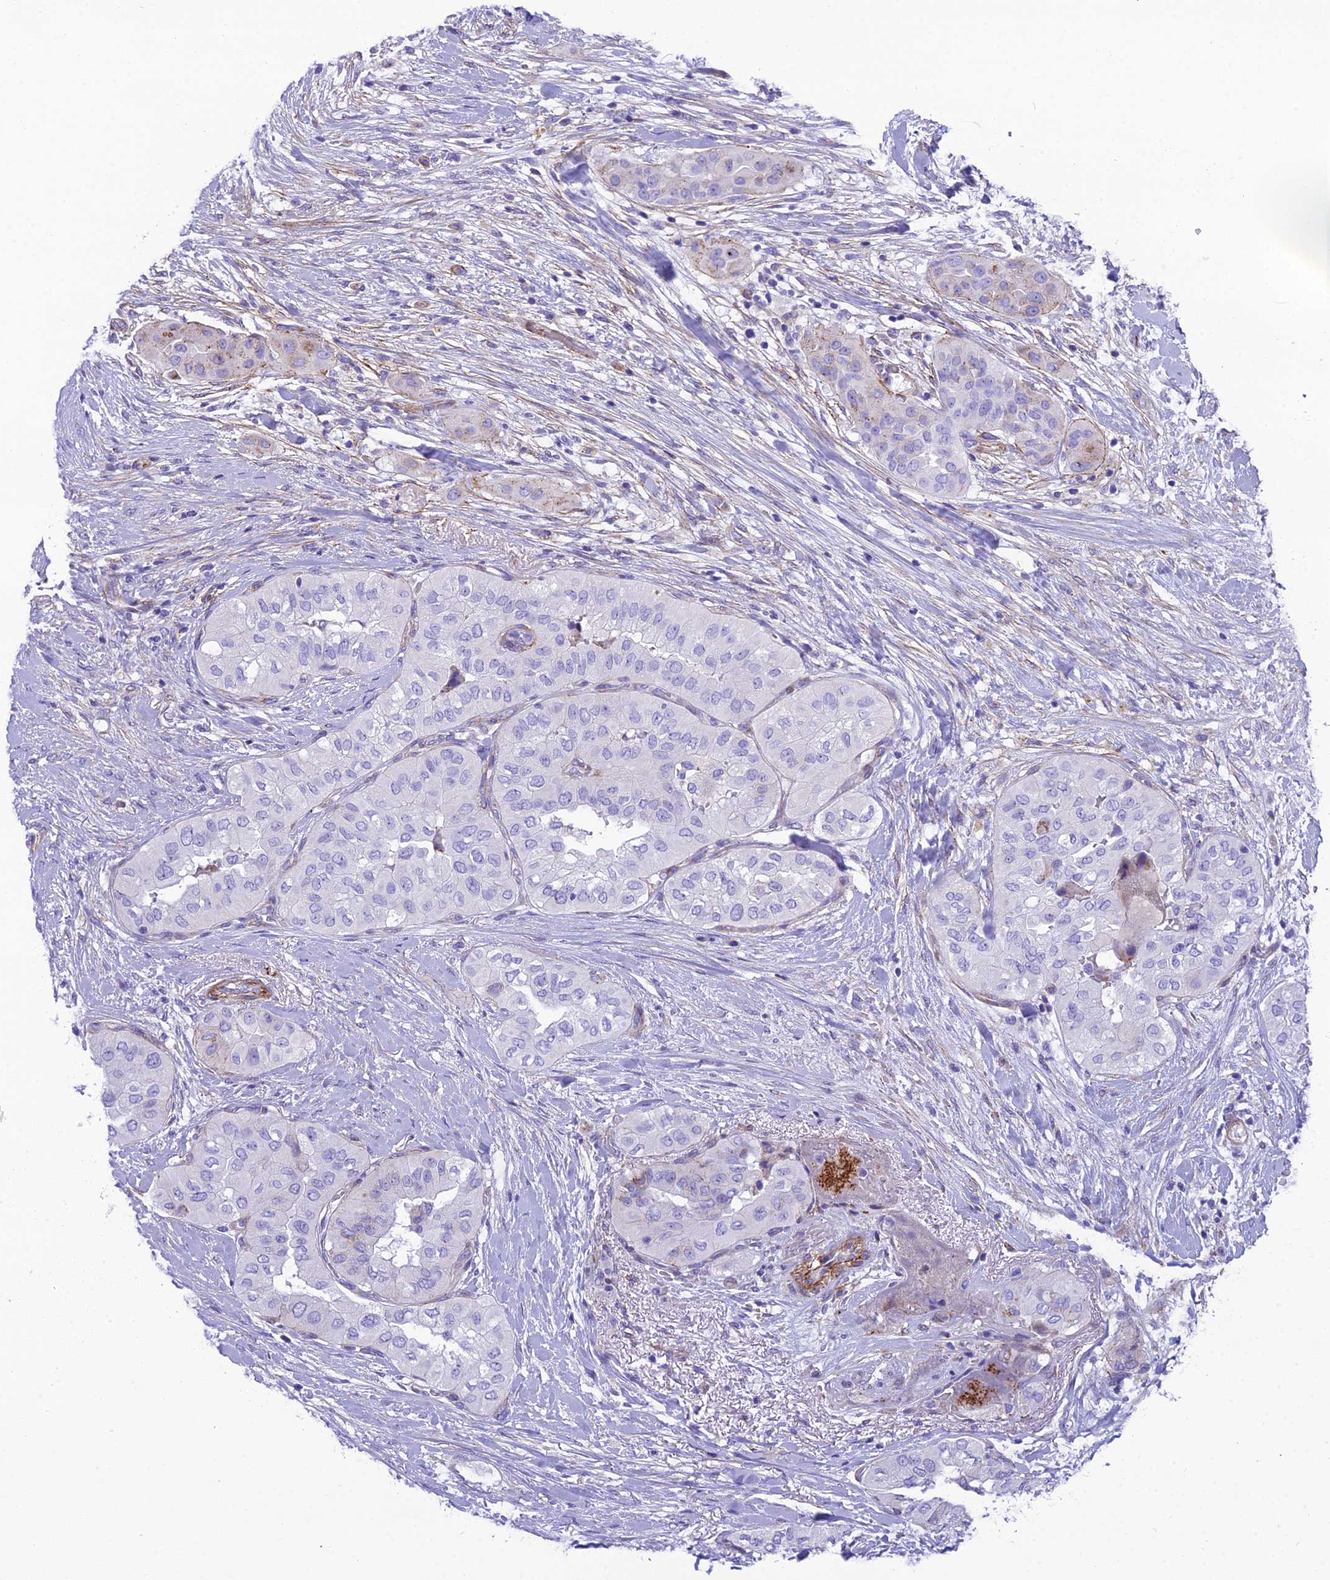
{"staining": {"intensity": "weak", "quantity": "<25%", "location": "cytoplasmic/membranous"}, "tissue": "head and neck cancer", "cell_type": "Tumor cells", "image_type": "cancer", "snomed": [{"axis": "morphology", "description": "Adenocarcinoma, NOS"}, {"axis": "topography", "description": "Head-Neck"}], "caption": "Photomicrograph shows no significant protein staining in tumor cells of head and neck cancer (adenocarcinoma).", "gene": "GFRA1", "patient": {"sex": "male", "age": 66}}